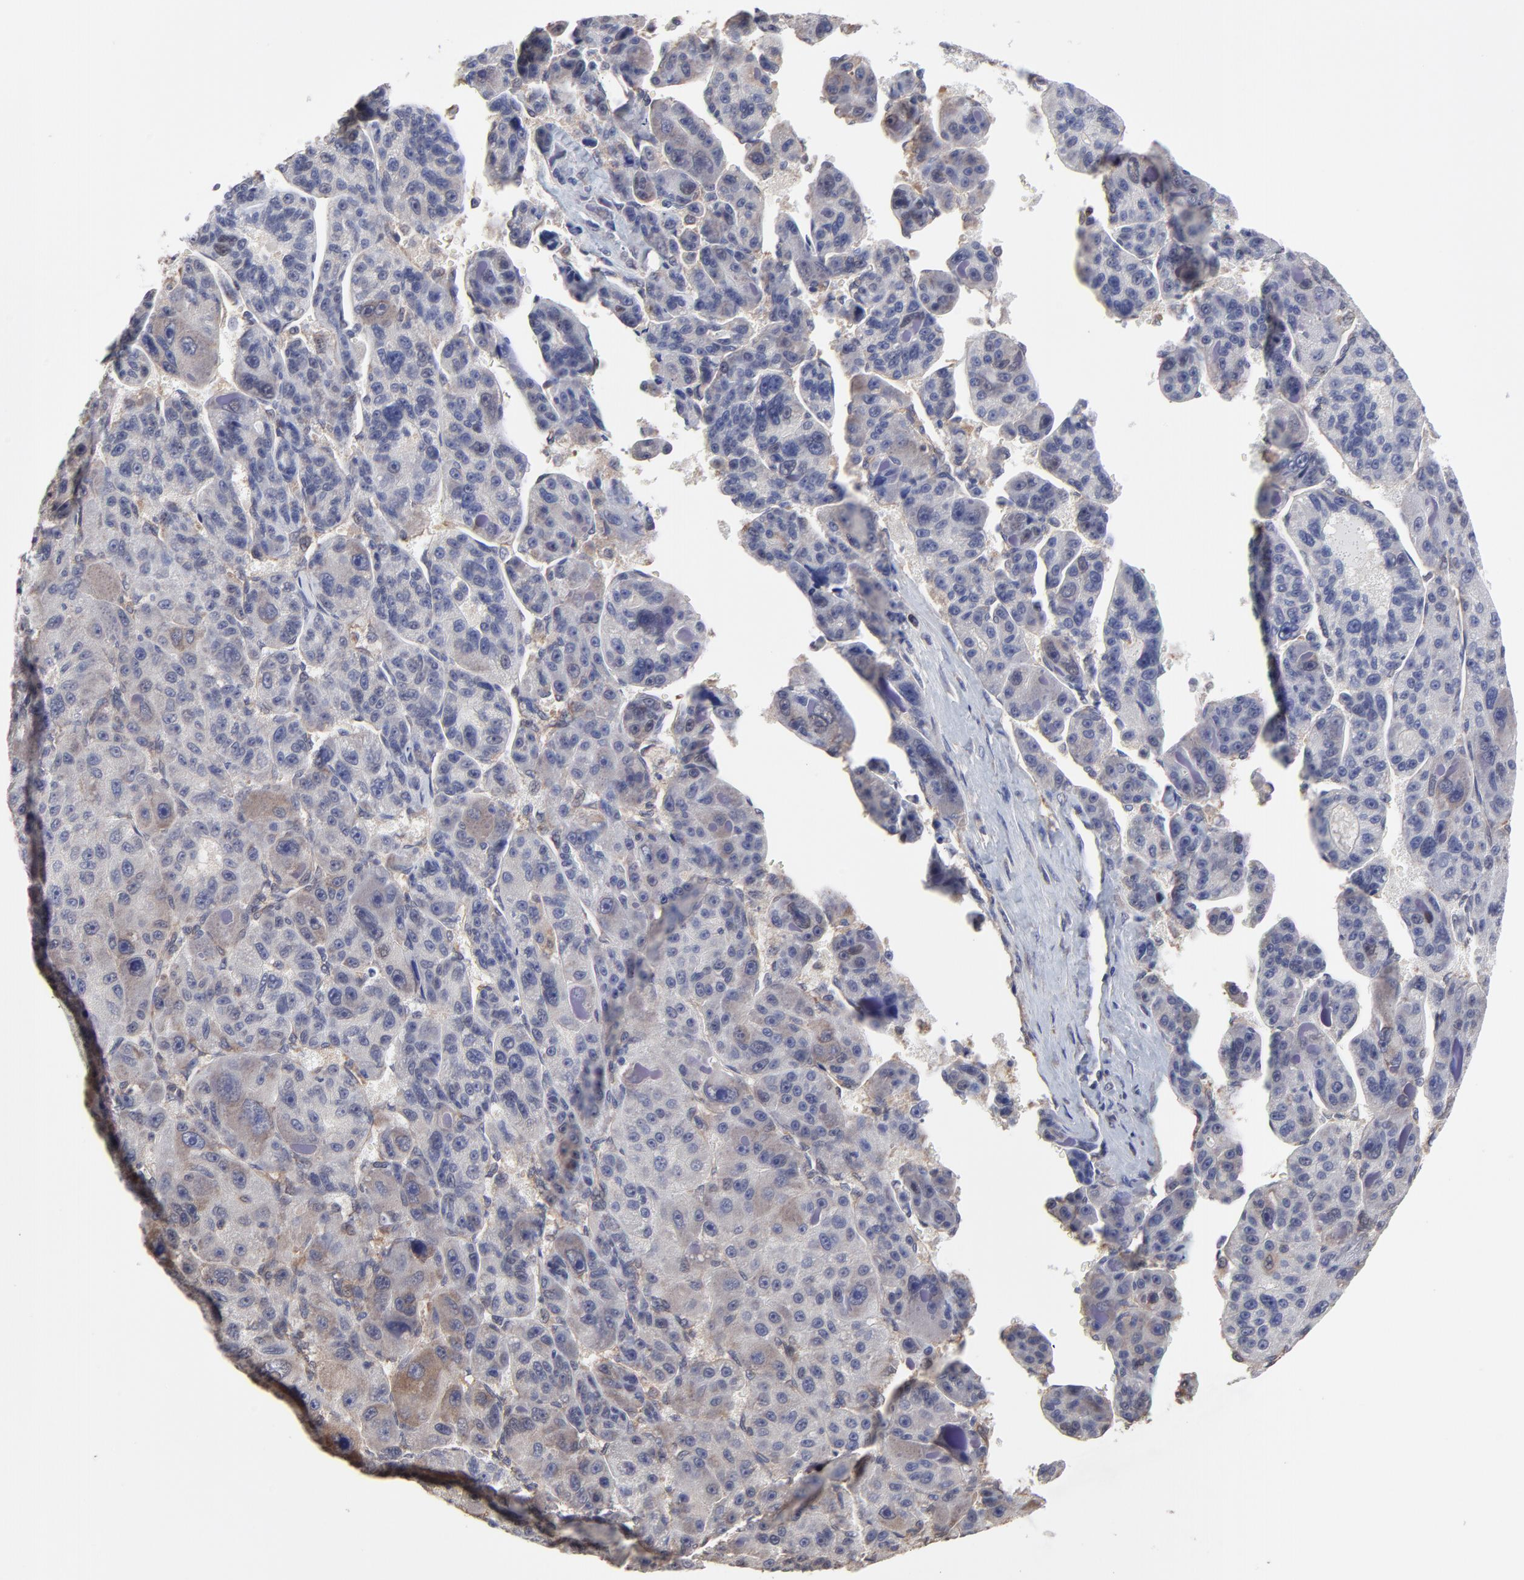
{"staining": {"intensity": "weak", "quantity": "25%-75%", "location": "cytoplasmic/membranous"}, "tissue": "liver cancer", "cell_type": "Tumor cells", "image_type": "cancer", "snomed": [{"axis": "morphology", "description": "Carcinoma, Hepatocellular, NOS"}, {"axis": "topography", "description": "Liver"}], "caption": "Weak cytoplasmic/membranous protein expression is identified in about 25%-75% of tumor cells in liver cancer (hepatocellular carcinoma).", "gene": "CCT2", "patient": {"sex": "male", "age": 76}}